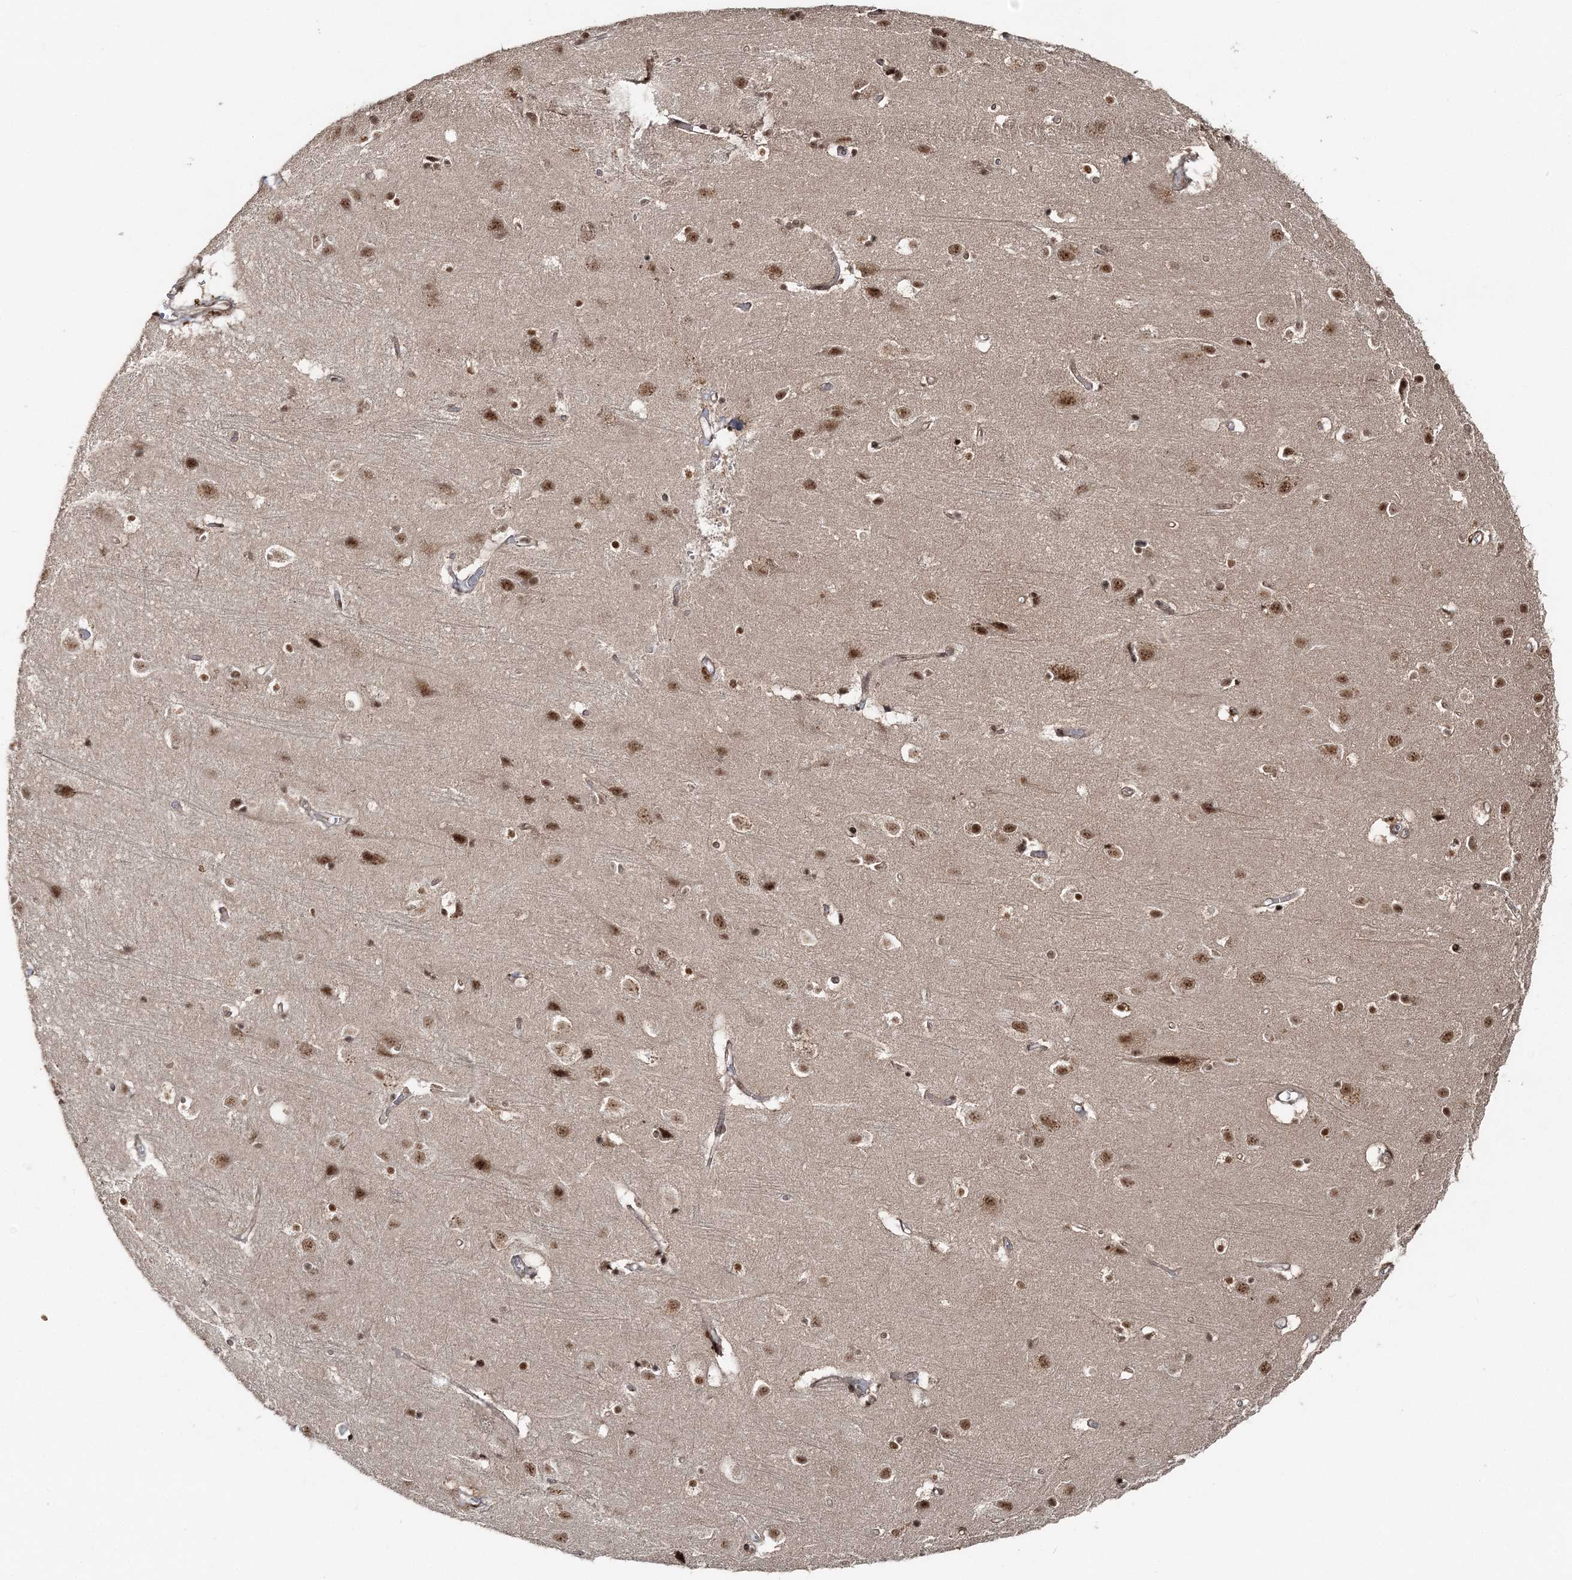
{"staining": {"intensity": "moderate", "quantity": ">75%", "location": "nuclear"}, "tissue": "cerebral cortex", "cell_type": "Endothelial cells", "image_type": "normal", "snomed": [{"axis": "morphology", "description": "Normal tissue, NOS"}, {"axis": "topography", "description": "Cerebral cortex"}], "caption": "Protein staining exhibits moderate nuclear expression in about >75% of endothelial cells in normal cerebral cortex.", "gene": "EXOSC8", "patient": {"sex": "male", "age": 54}}